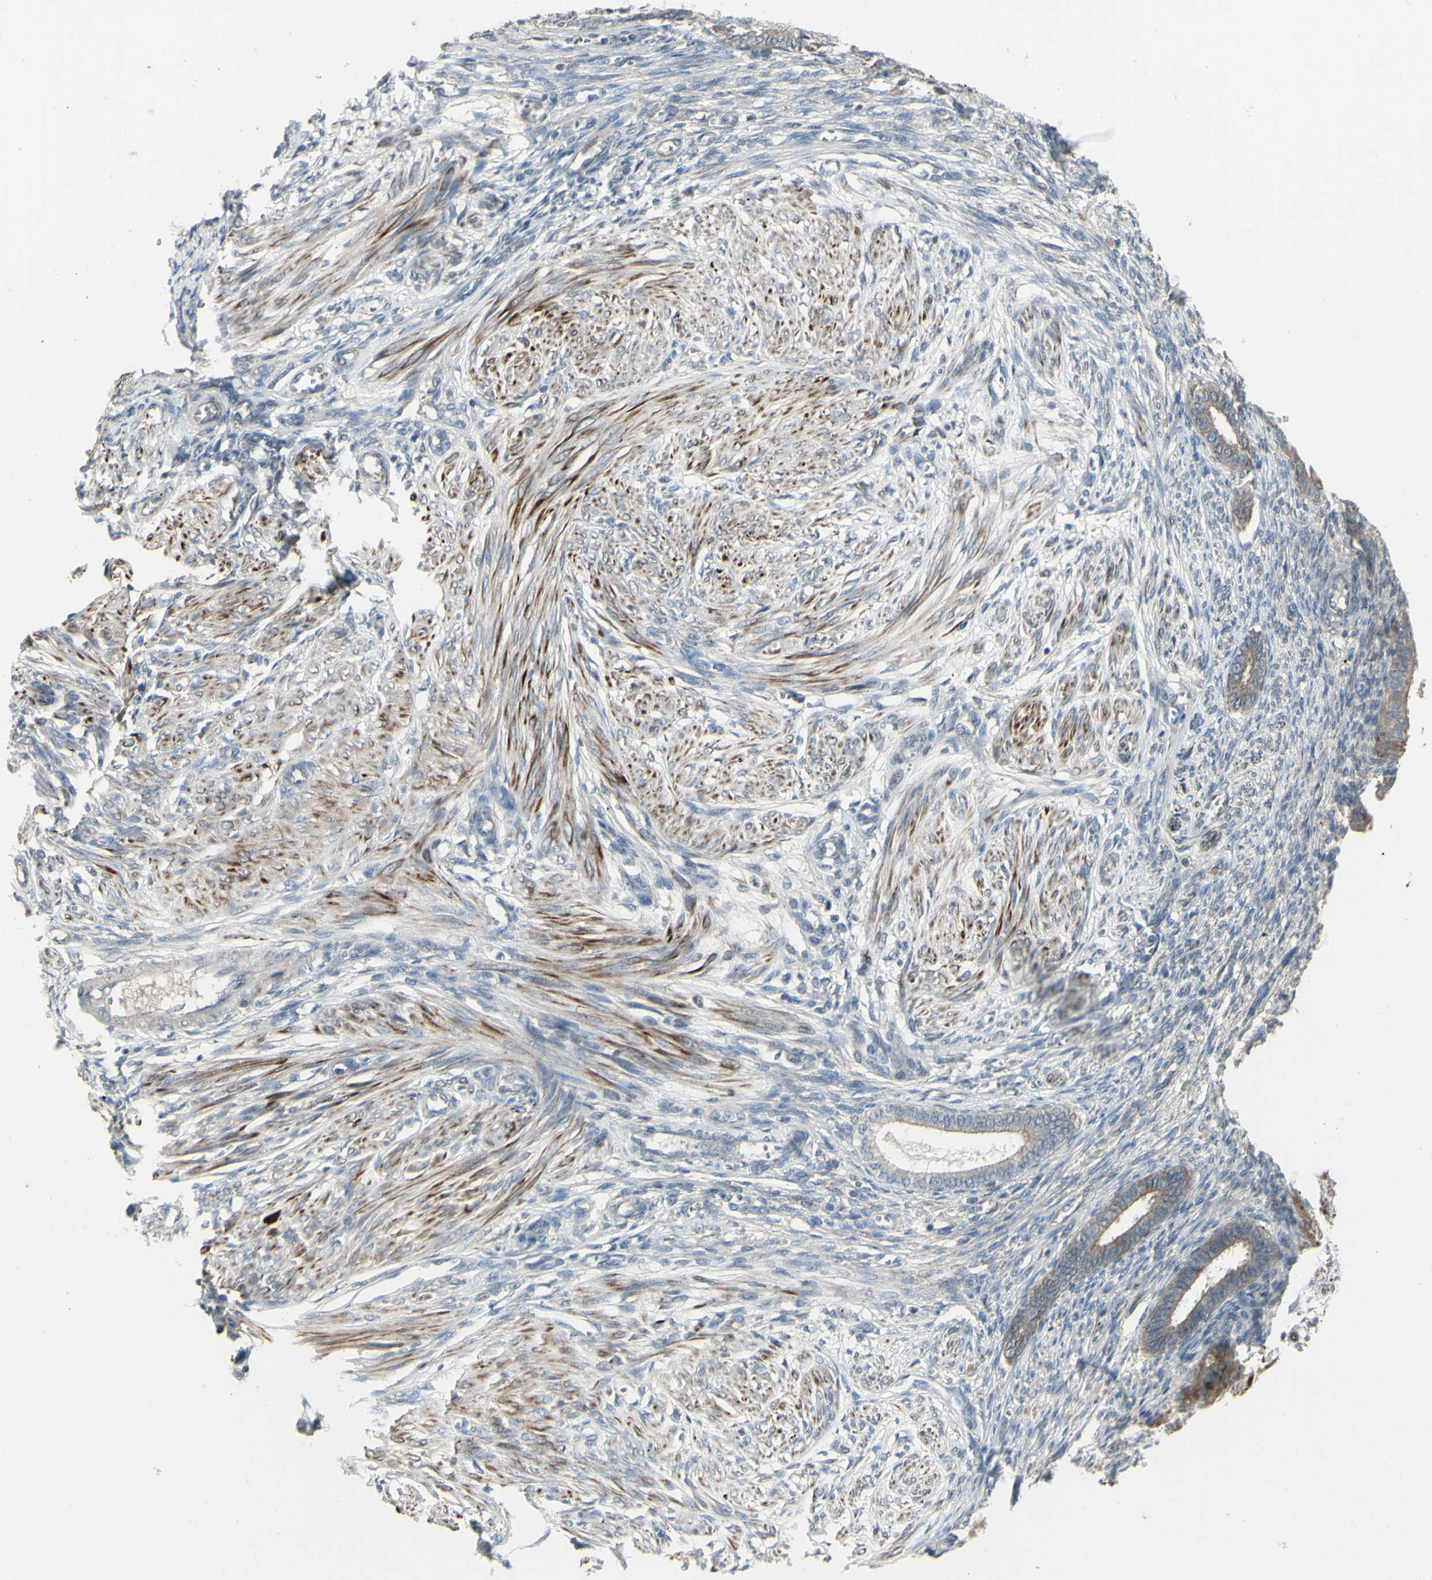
{"staining": {"intensity": "negative", "quantity": "none", "location": "none"}, "tissue": "endometrium", "cell_type": "Cells in endometrial stroma", "image_type": "normal", "snomed": [{"axis": "morphology", "description": "Normal tissue, NOS"}, {"axis": "topography", "description": "Endometrium"}], "caption": "Cells in endometrial stroma show no significant protein expression in unremarkable endometrium. (Stains: DAB (3,3'-diaminobenzidine) IHC with hematoxylin counter stain, Microscopy: brightfield microscopy at high magnification).", "gene": "GRAMD1B", "patient": {"sex": "female", "age": 72}}